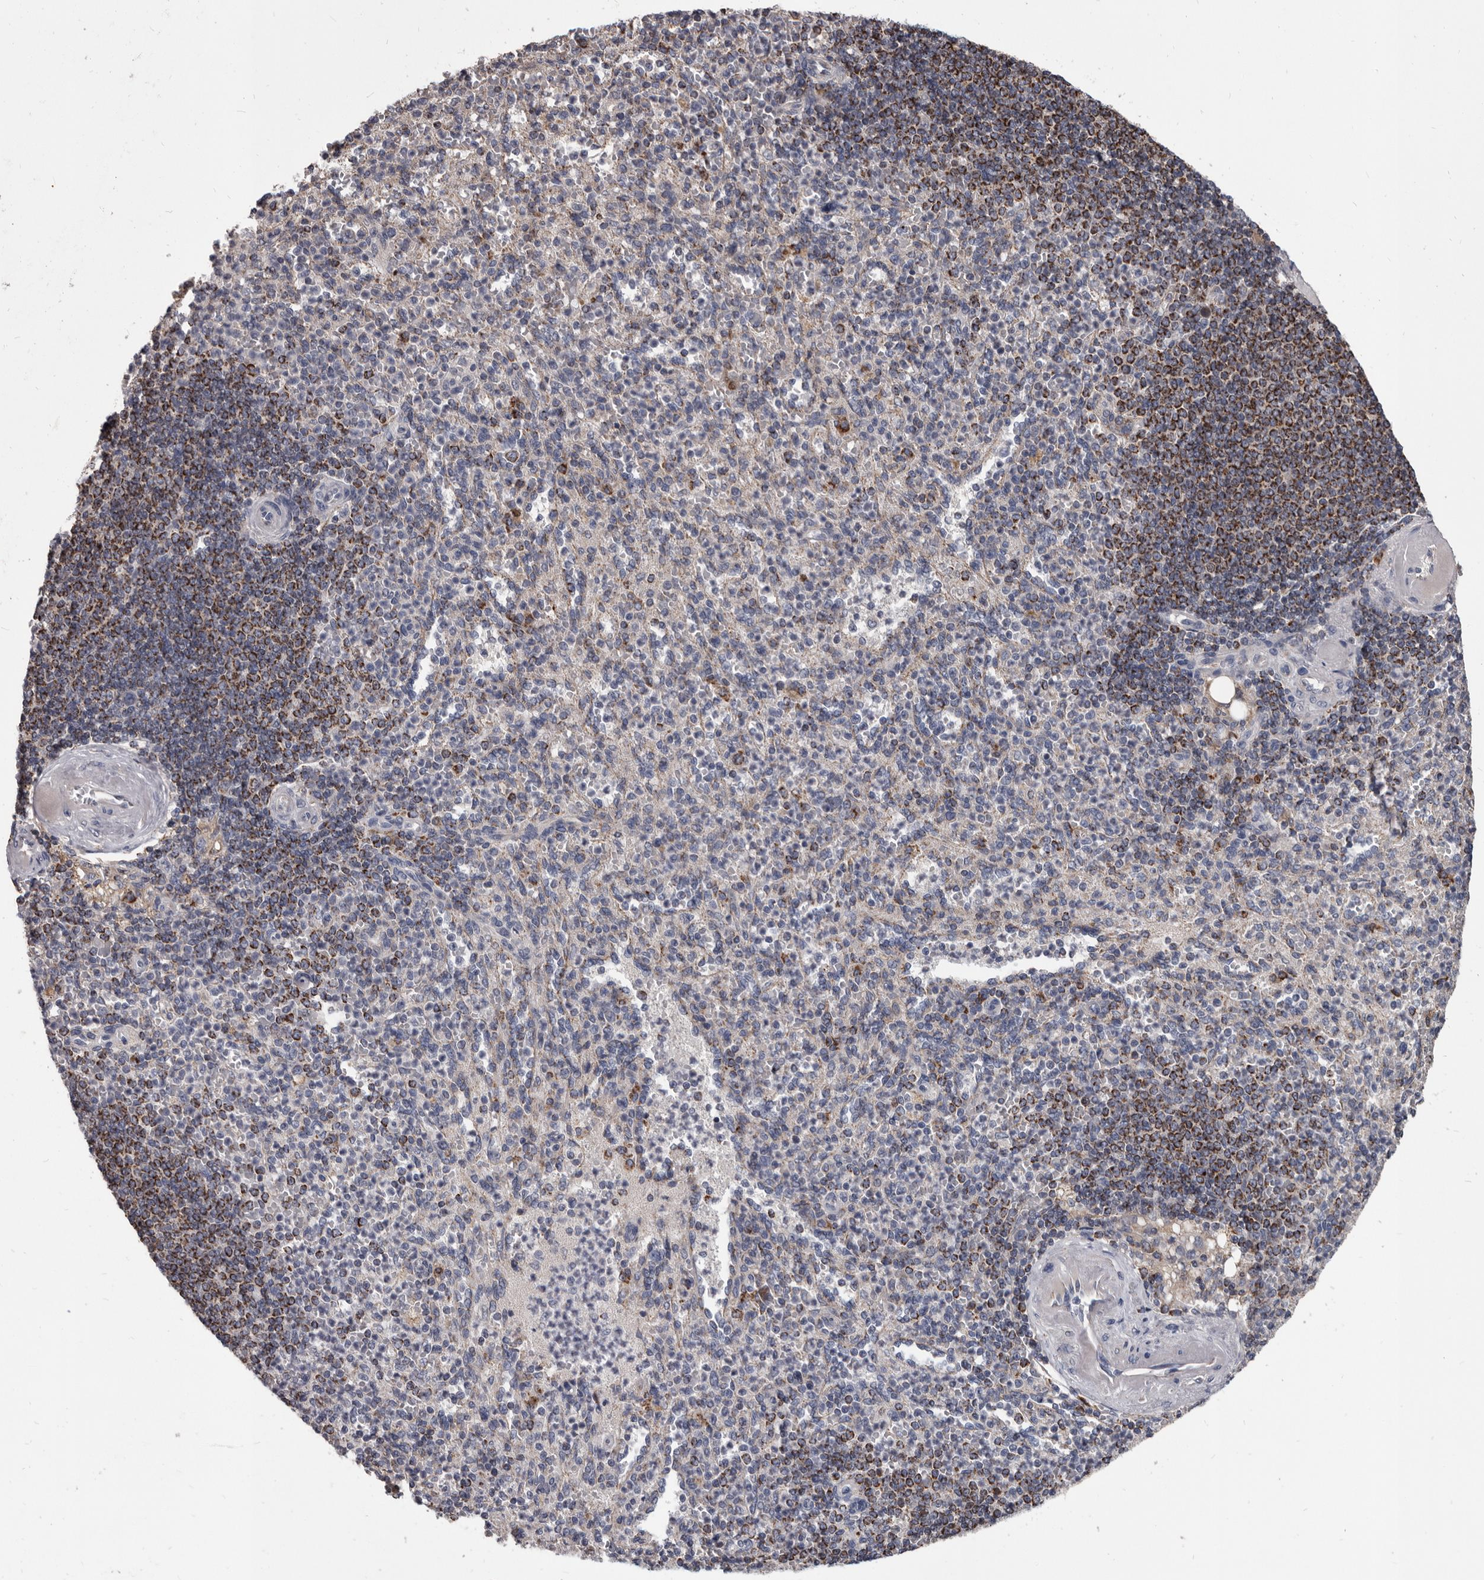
{"staining": {"intensity": "moderate", "quantity": "<25%", "location": "cytoplasmic/membranous"}, "tissue": "spleen", "cell_type": "Cells in red pulp", "image_type": "normal", "snomed": [{"axis": "morphology", "description": "Normal tissue, NOS"}, {"axis": "topography", "description": "Spleen"}], "caption": "A brown stain highlights moderate cytoplasmic/membranous staining of a protein in cells in red pulp of normal human spleen.", "gene": "ALDH5A1", "patient": {"sex": "female", "age": 74}}